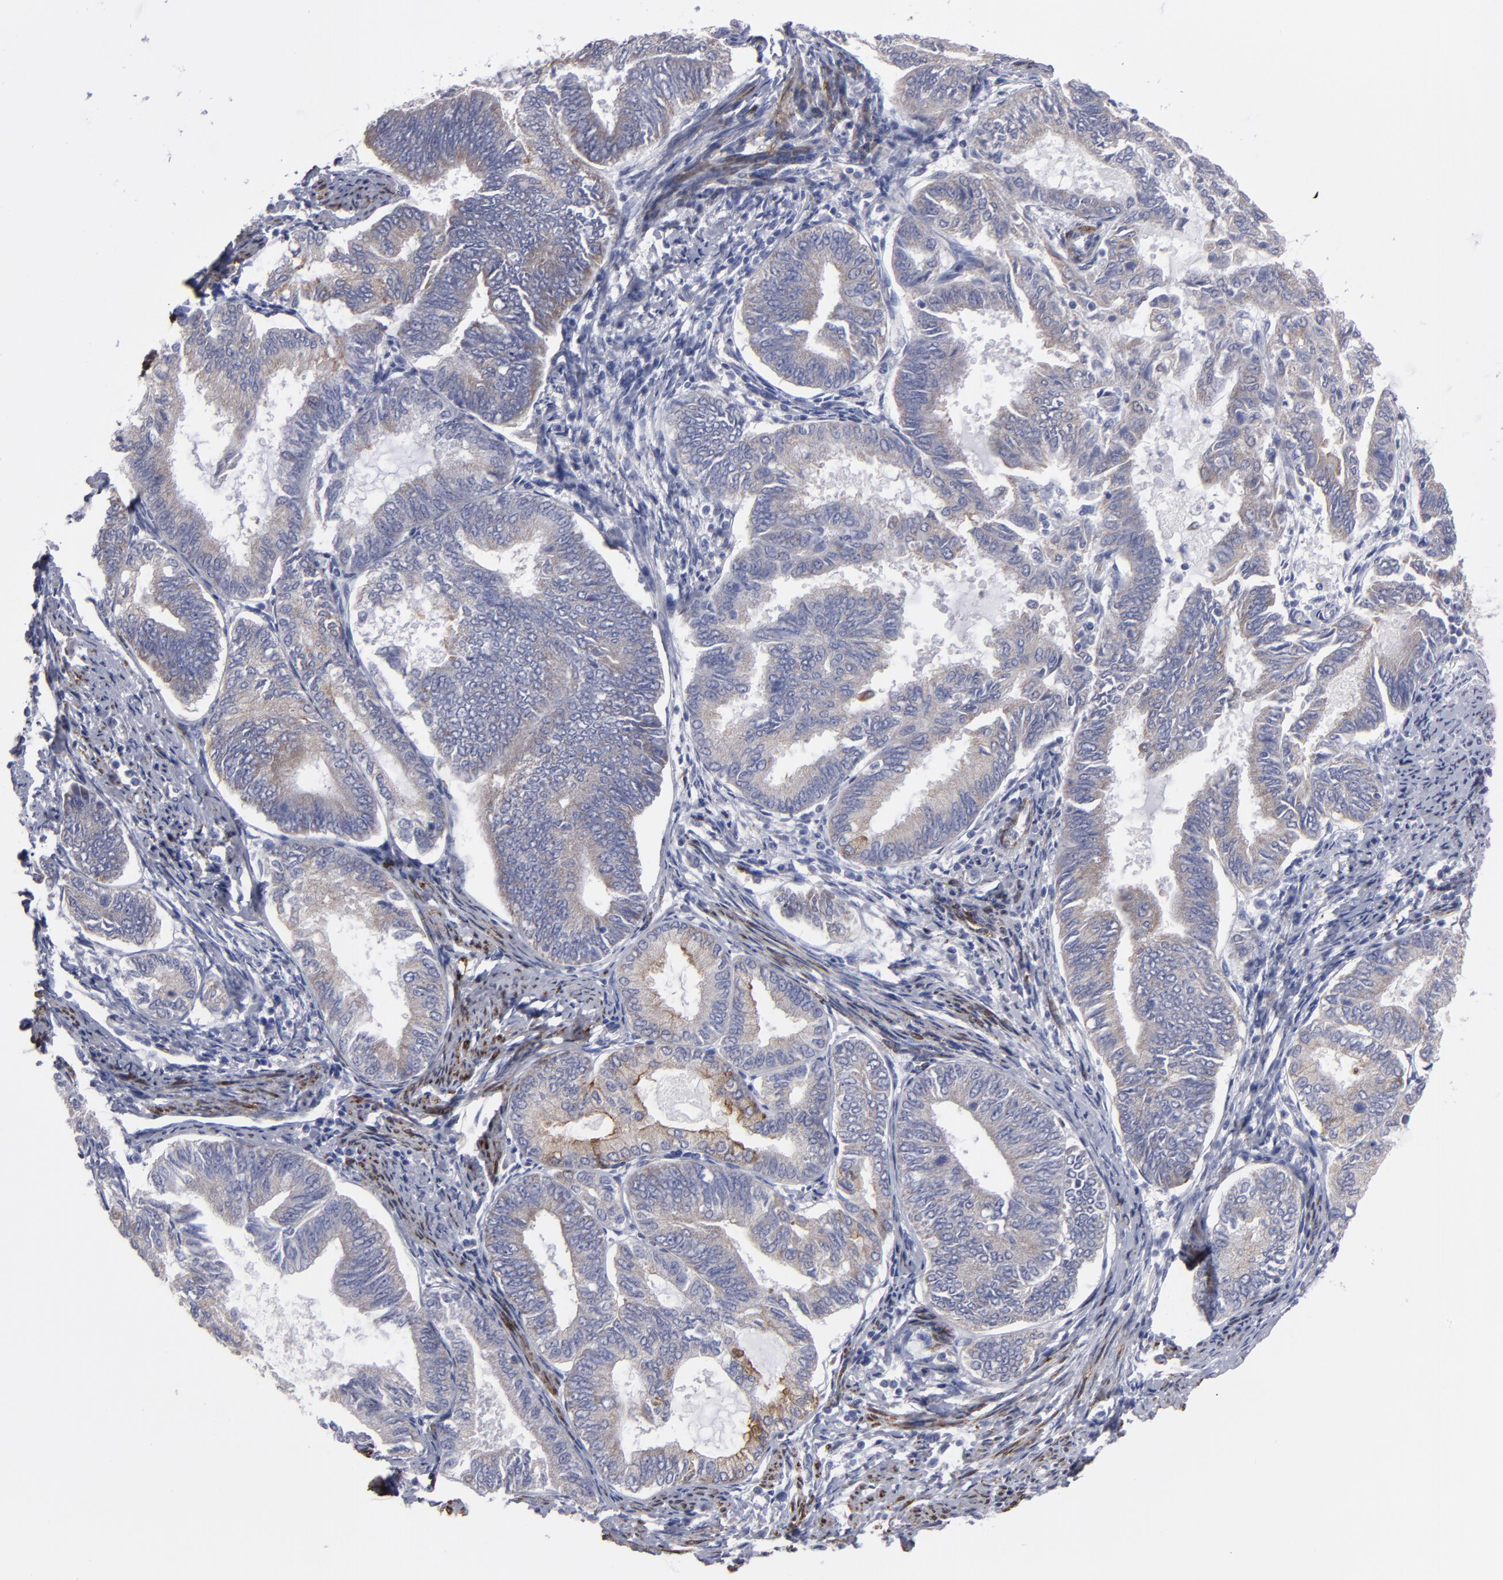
{"staining": {"intensity": "weak", "quantity": "25%-75%", "location": "cytoplasmic/membranous"}, "tissue": "endometrial cancer", "cell_type": "Tumor cells", "image_type": "cancer", "snomed": [{"axis": "morphology", "description": "Adenocarcinoma, NOS"}, {"axis": "topography", "description": "Endometrium"}], "caption": "A high-resolution histopathology image shows IHC staining of endometrial cancer (adenocarcinoma), which reveals weak cytoplasmic/membranous expression in approximately 25%-75% of tumor cells.", "gene": "SLMAP", "patient": {"sex": "female", "age": 86}}